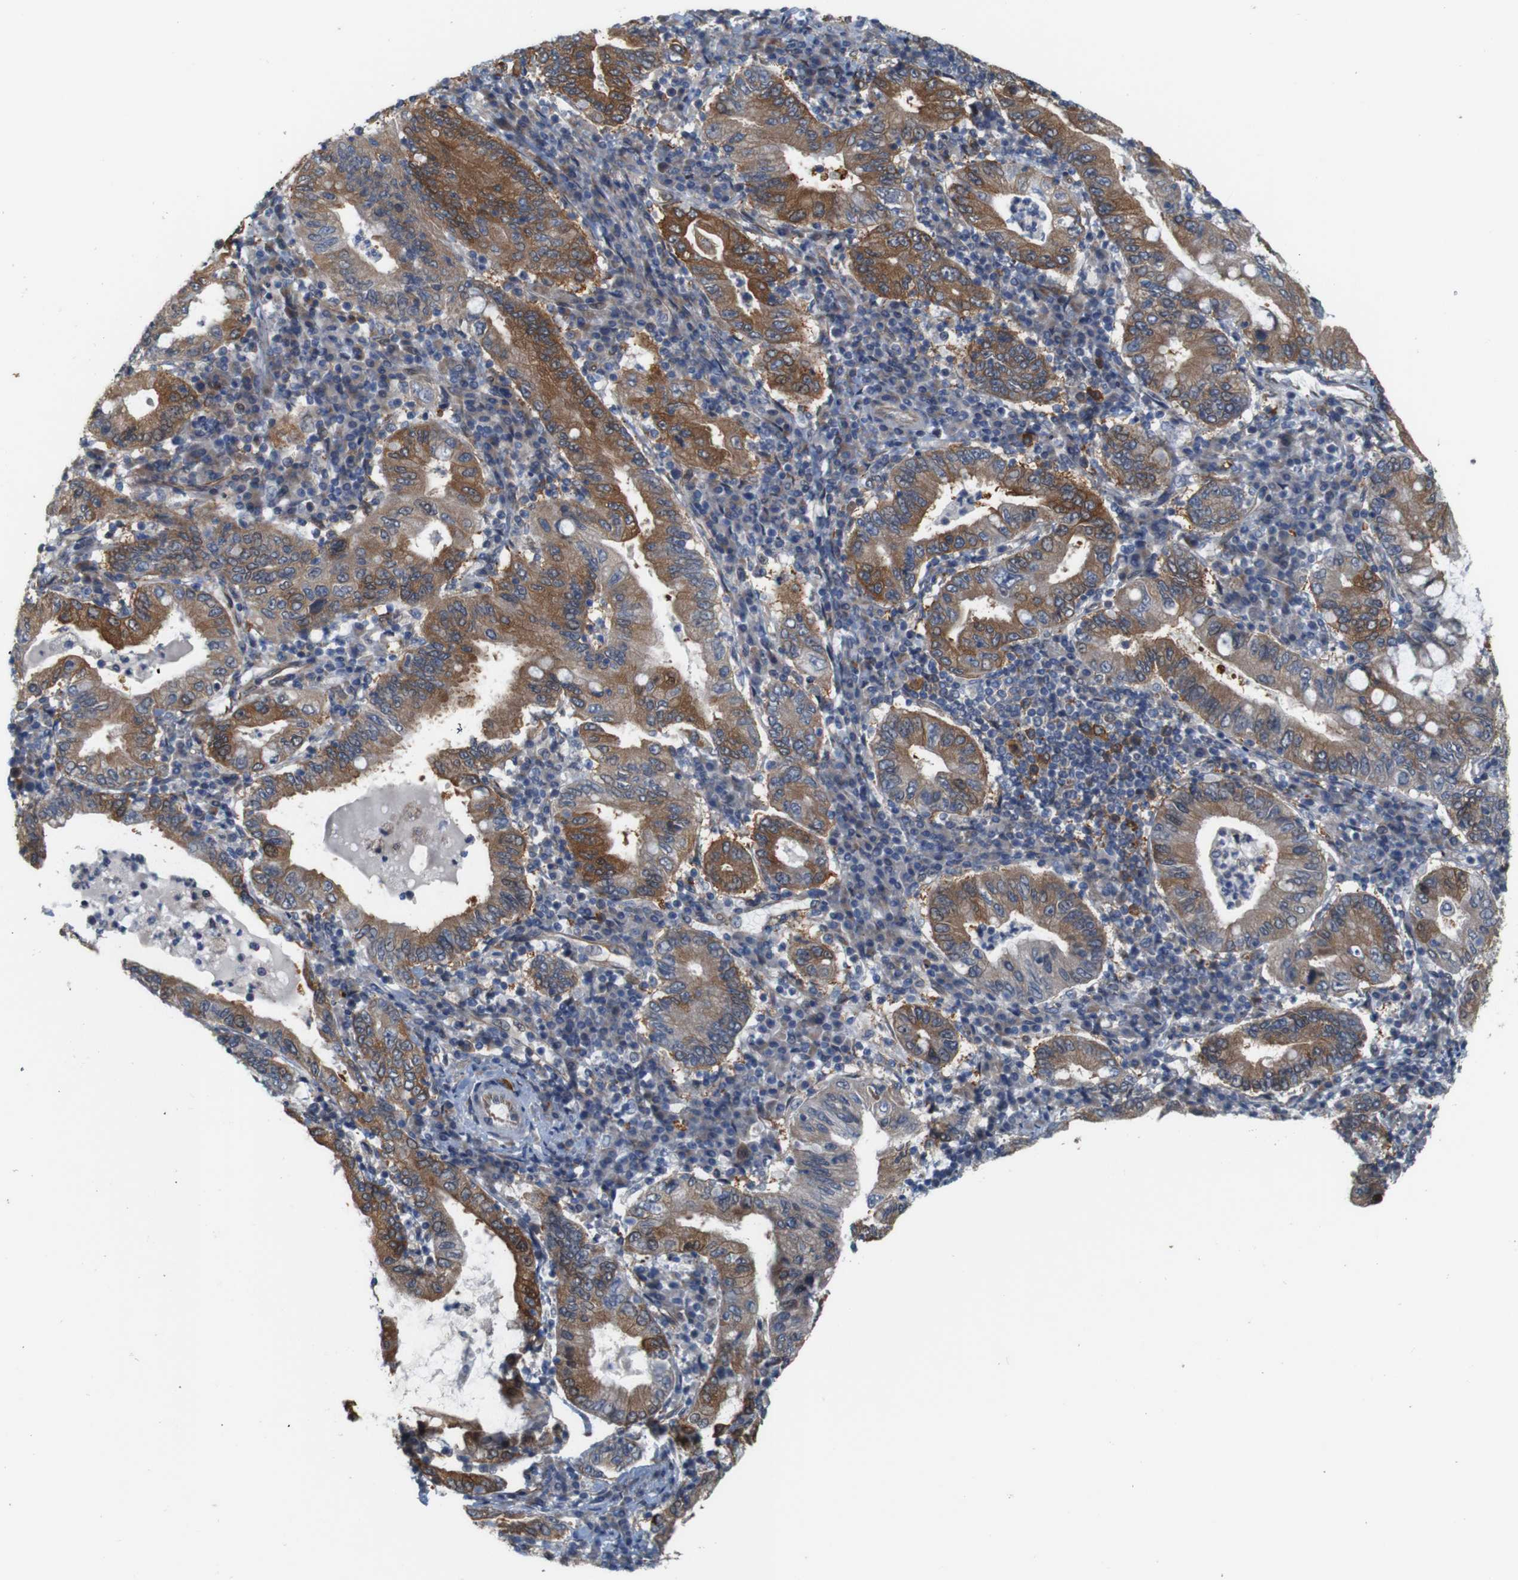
{"staining": {"intensity": "strong", "quantity": ">75%", "location": "cytoplasmic/membranous"}, "tissue": "stomach cancer", "cell_type": "Tumor cells", "image_type": "cancer", "snomed": [{"axis": "morphology", "description": "Normal tissue, NOS"}, {"axis": "morphology", "description": "Adenocarcinoma, NOS"}, {"axis": "topography", "description": "Esophagus"}, {"axis": "topography", "description": "Stomach, upper"}, {"axis": "topography", "description": "Peripheral nerve tissue"}], "caption": "Immunohistochemical staining of stomach cancer (adenocarcinoma) displays strong cytoplasmic/membranous protein staining in approximately >75% of tumor cells.", "gene": "JPH1", "patient": {"sex": "male", "age": 62}}